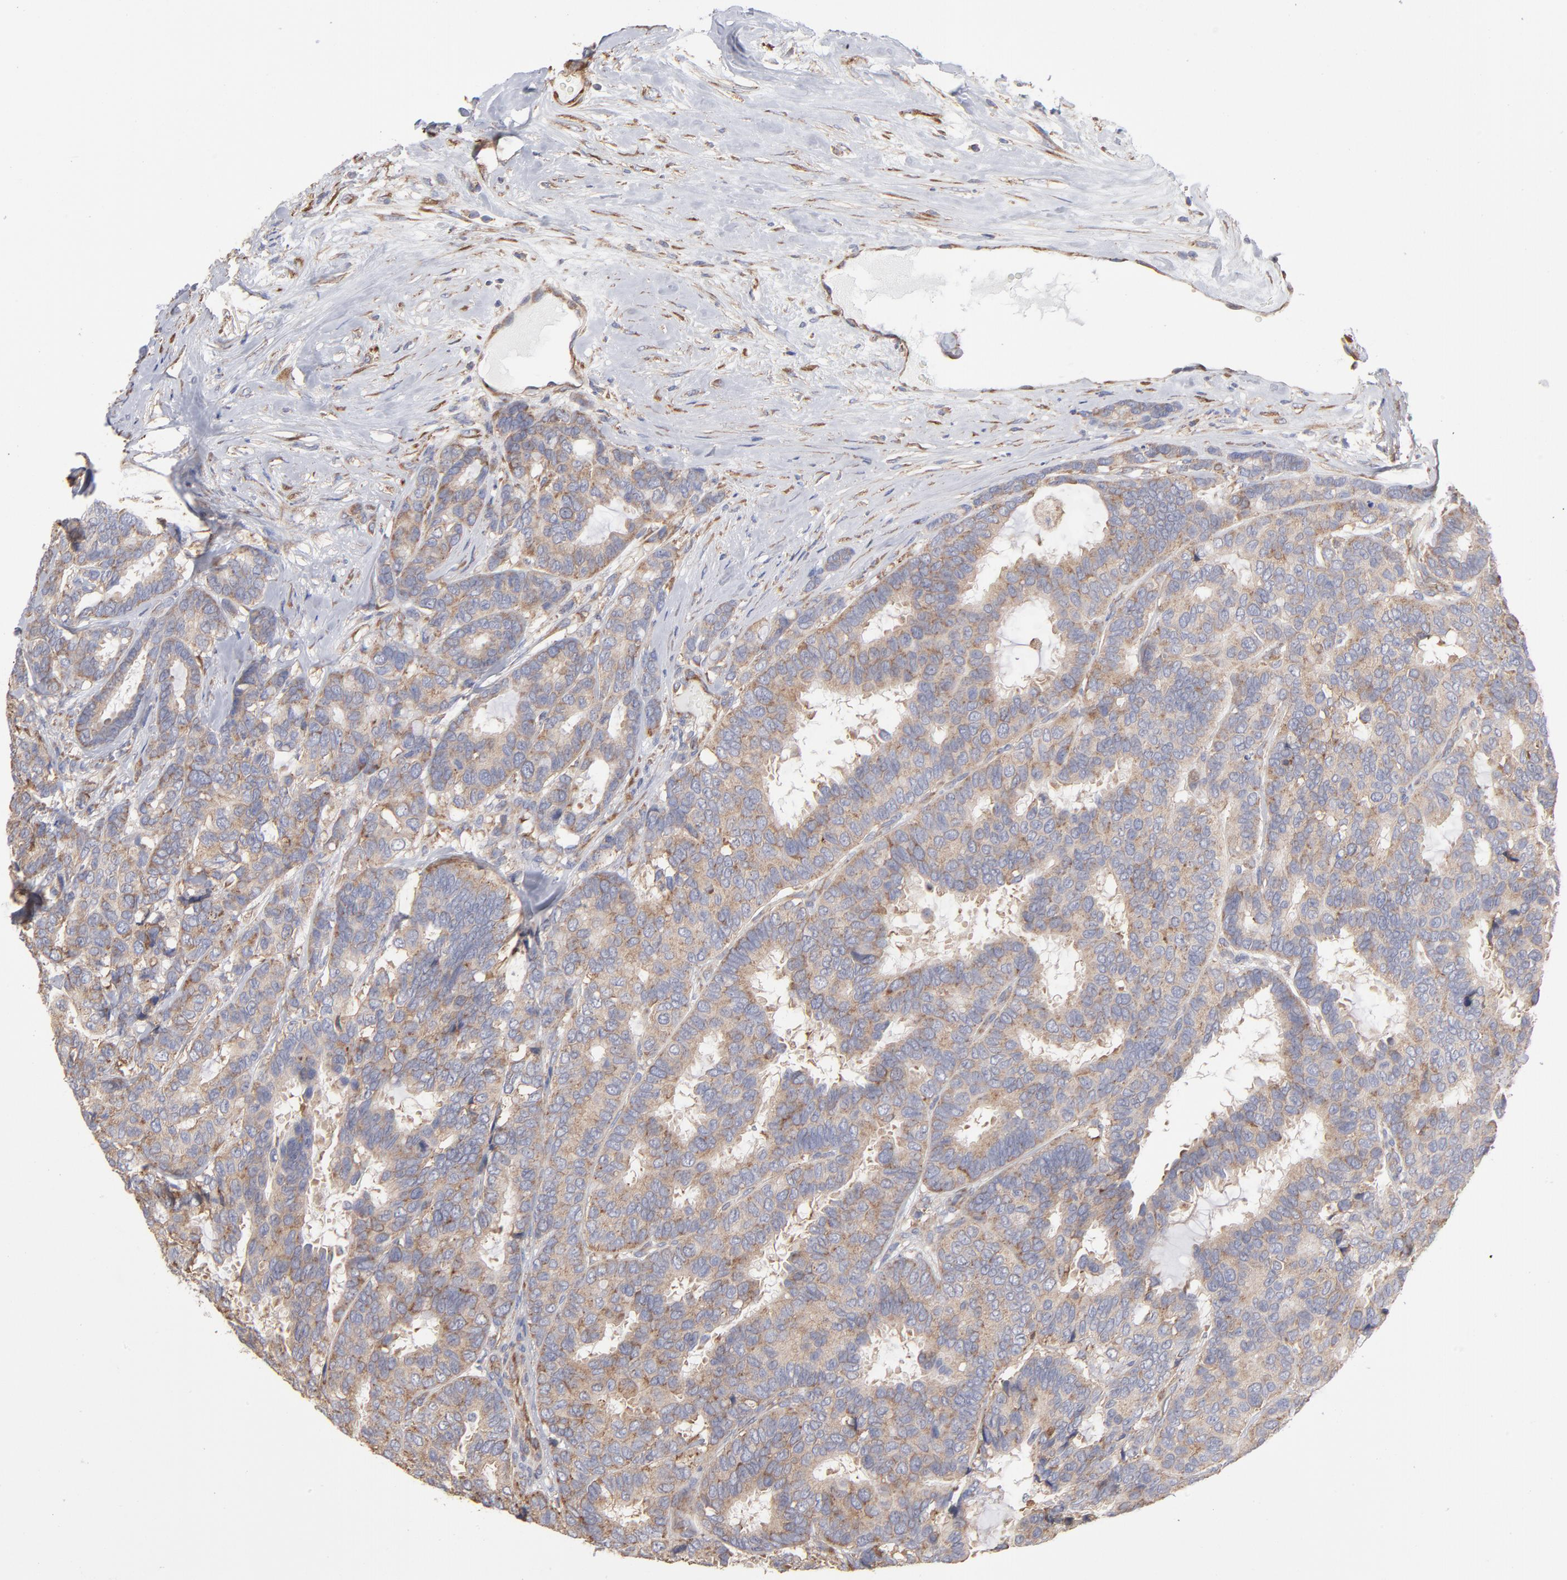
{"staining": {"intensity": "weak", "quantity": ">75%", "location": "cytoplasmic/membranous"}, "tissue": "breast cancer", "cell_type": "Tumor cells", "image_type": "cancer", "snomed": [{"axis": "morphology", "description": "Duct carcinoma"}, {"axis": "topography", "description": "Breast"}], "caption": "A micrograph showing weak cytoplasmic/membranous expression in approximately >75% of tumor cells in invasive ductal carcinoma (breast), as visualized by brown immunohistochemical staining.", "gene": "RPL3", "patient": {"sex": "female", "age": 87}}